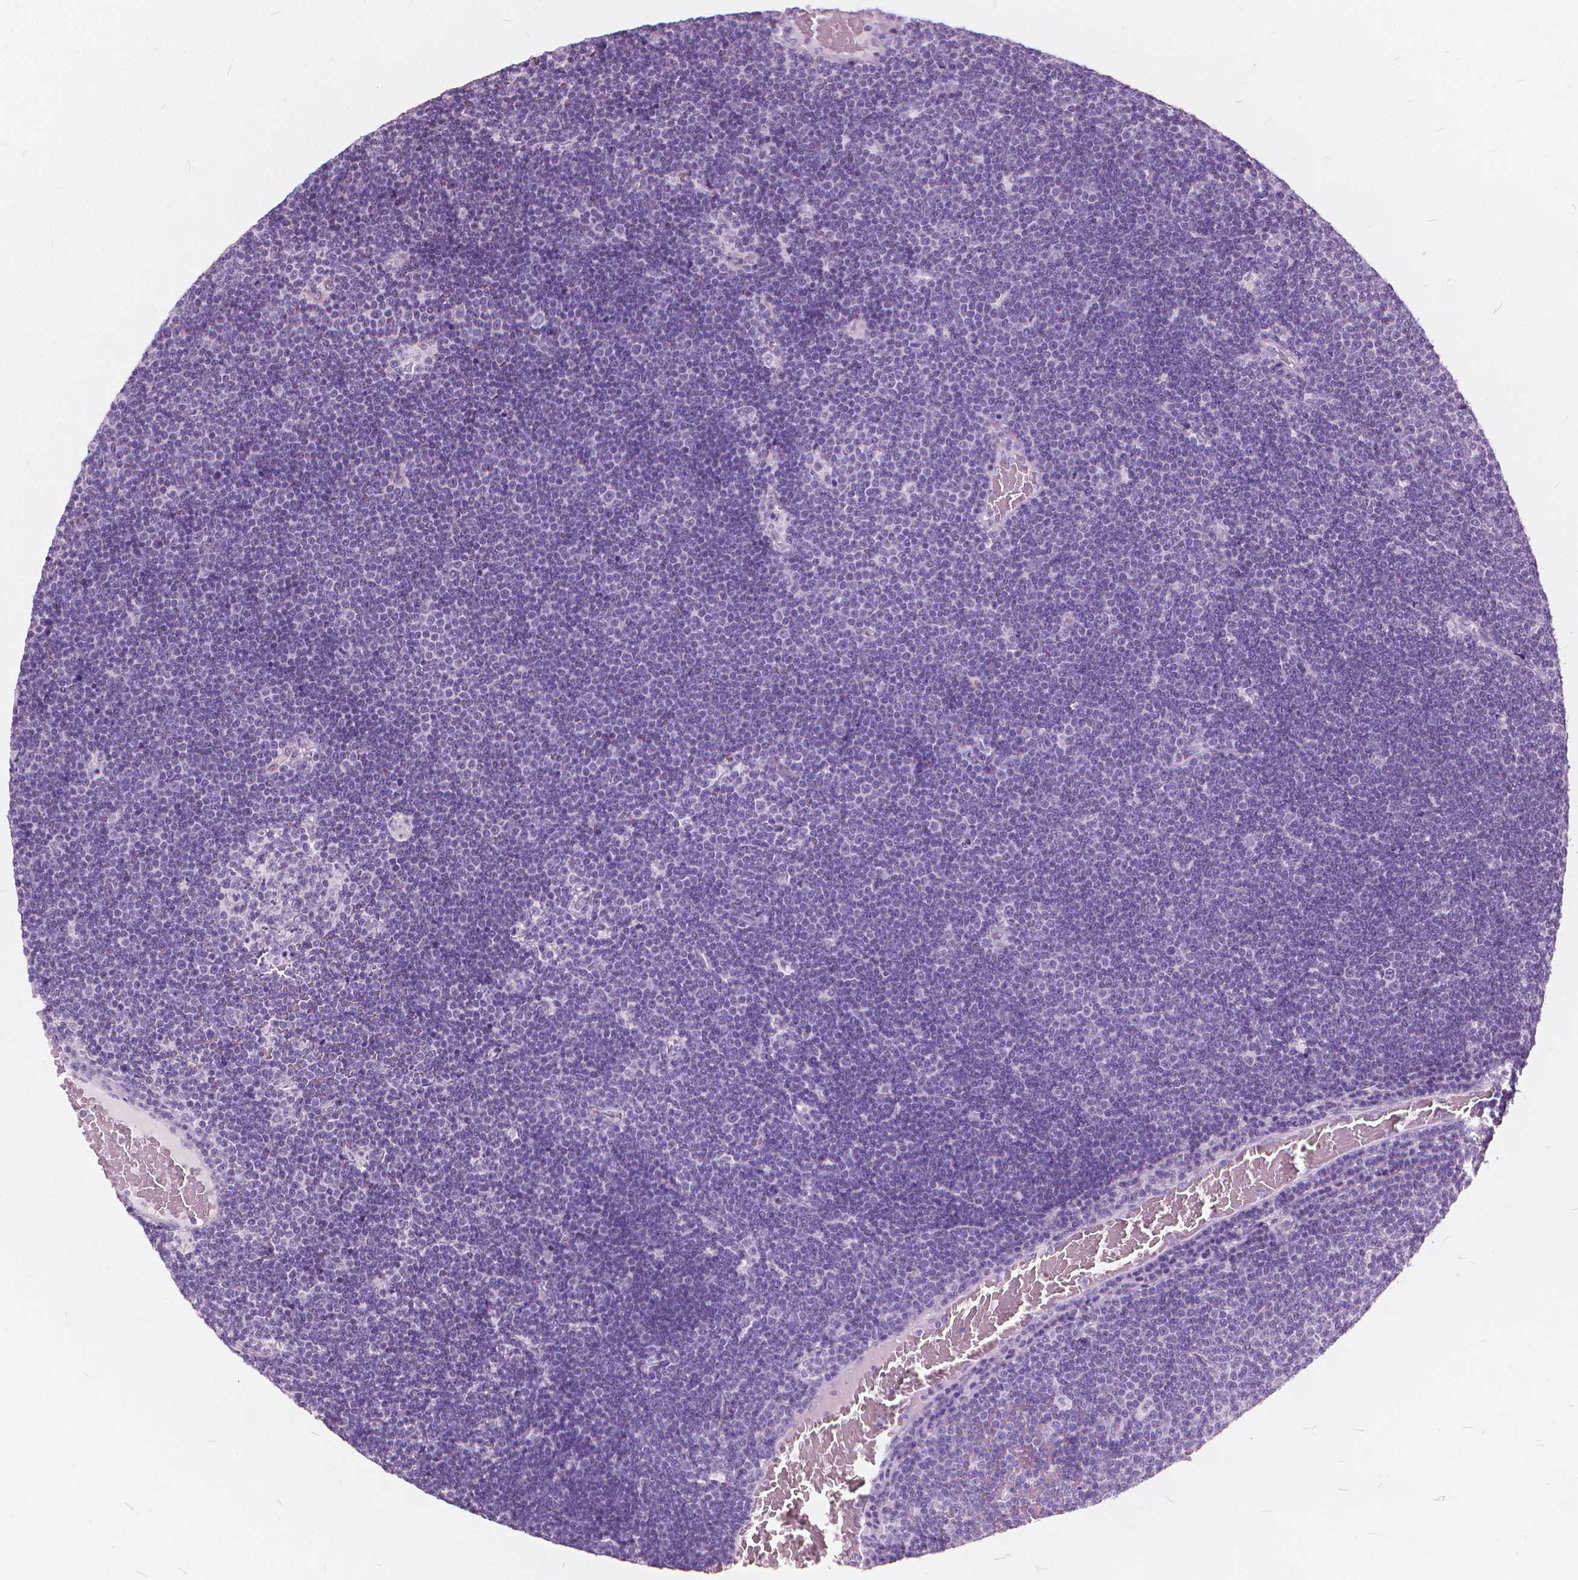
{"staining": {"intensity": "negative", "quantity": "none", "location": "none"}, "tissue": "lymphoma", "cell_type": "Tumor cells", "image_type": "cancer", "snomed": [{"axis": "morphology", "description": "Malignant lymphoma, non-Hodgkin's type, Low grade"}, {"axis": "topography", "description": "Brain"}], "caption": "Lymphoma was stained to show a protein in brown. There is no significant staining in tumor cells.", "gene": "DNM1", "patient": {"sex": "female", "age": 66}}